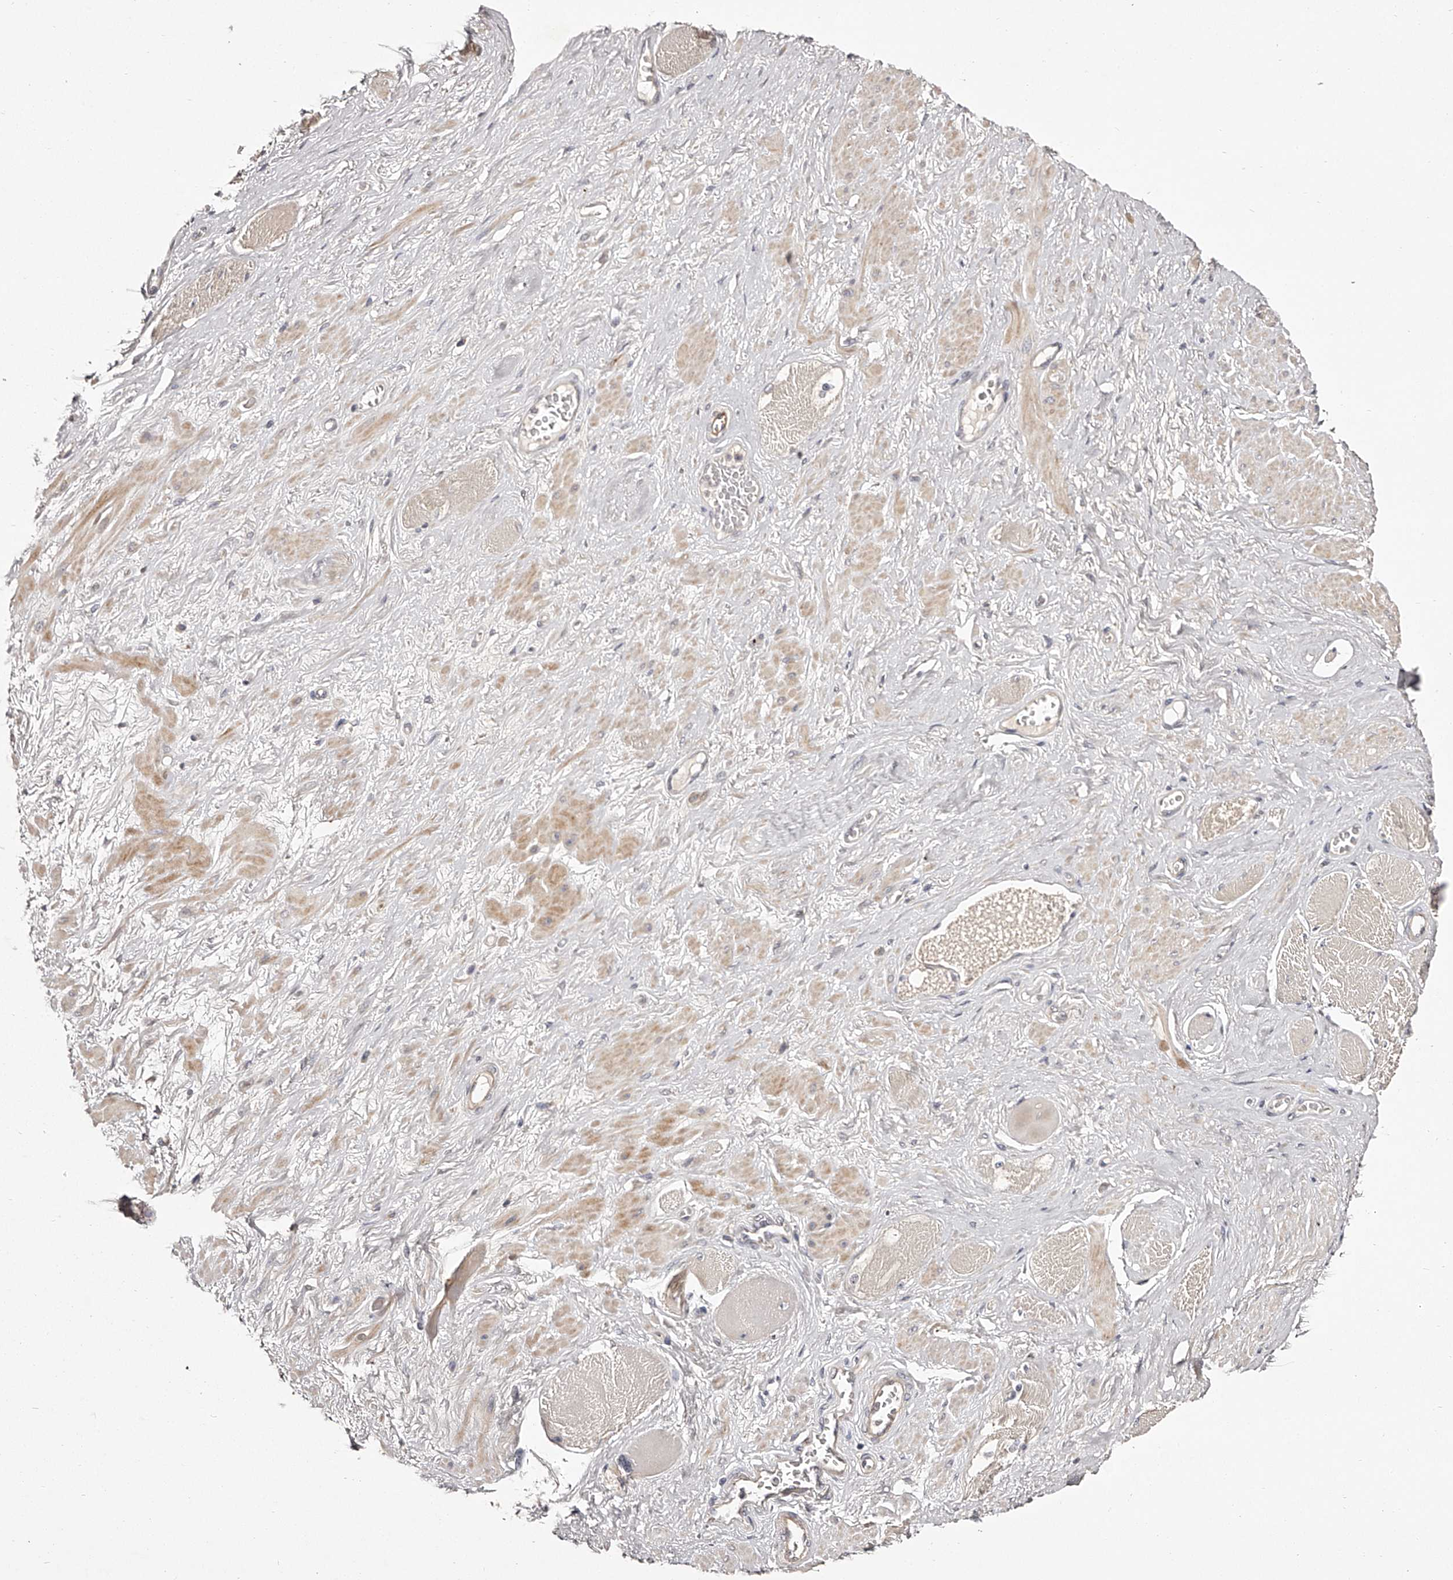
{"staining": {"intensity": "weak", "quantity": "25%-75%", "location": "cytoplasmic/membranous"}, "tissue": "adipose tissue", "cell_type": "Adipocytes", "image_type": "normal", "snomed": [{"axis": "morphology", "description": "Normal tissue, NOS"}, {"axis": "morphology", "description": "Adenocarcinoma, Low grade"}, {"axis": "topography", "description": "Prostate"}, {"axis": "topography", "description": "Peripheral nerve tissue"}], "caption": "A brown stain highlights weak cytoplasmic/membranous positivity of a protein in adipocytes of benign adipose tissue. (Brightfield microscopy of DAB IHC at high magnification).", "gene": "ODF2L", "patient": {"sex": "male", "age": 63}}